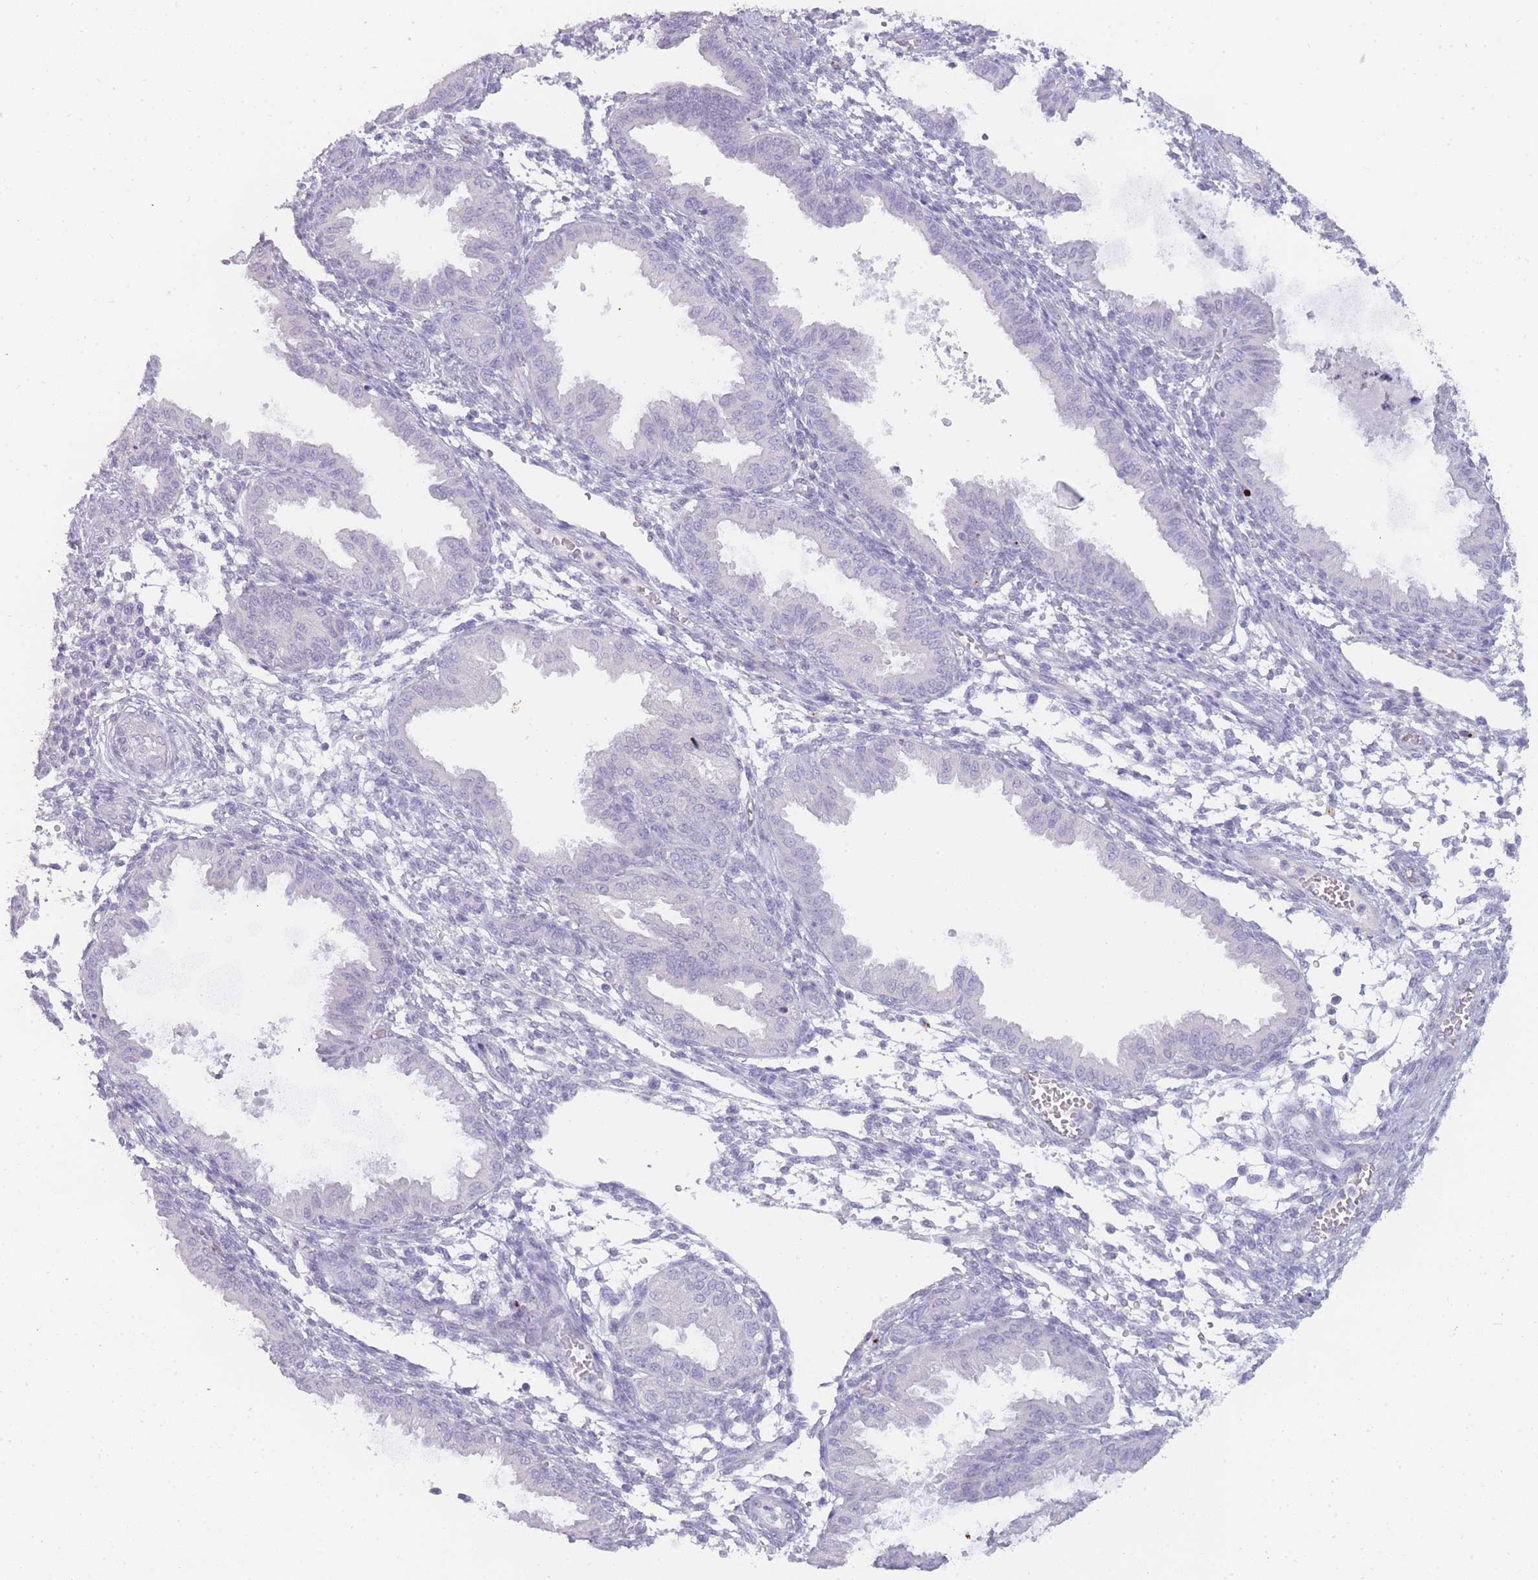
{"staining": {"intensity": "negative", "quantity": "none", "location": "none"}, "tissue": "endometrium", "cell_type": "Cells in endometrial stroma", "image_type": "normal", "snomed": [{"axis": "morphology", "description": "Normal tissue, NOS"}, {"axis": "topography", "description": "Endometrium"}], "caption": "Protein analysis of normal endometrium reveals no significant positivity in cells in endometrial stroma.", "gene": "INS", "patient": {"sex": "female", "age": 33}}